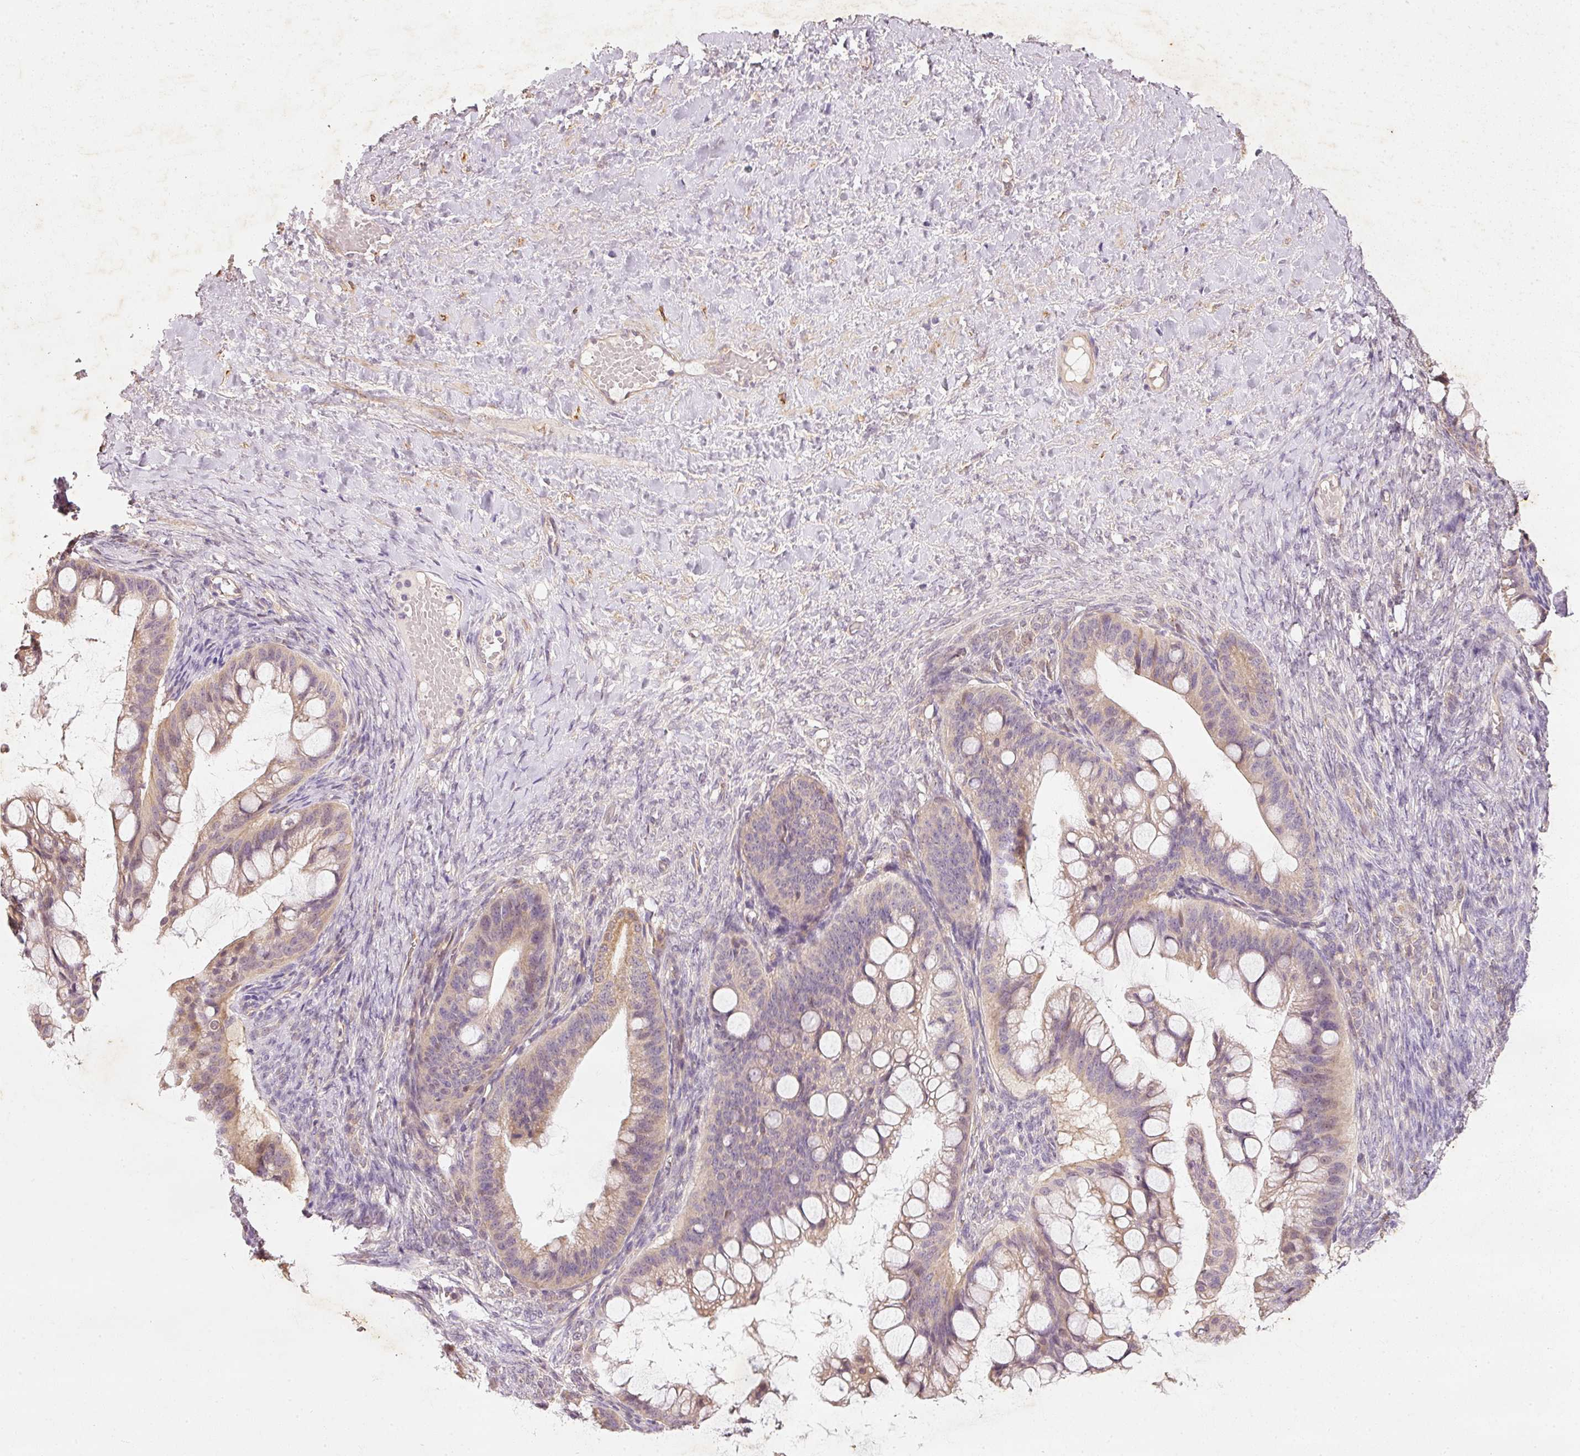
{"staining": {"intensity": "weak", "quantity": ">75%", "location": "cytoplasmic/membranous"}, "tissue": "ovarian cancer", "cell_type": "Tumor cells", "image_type": "cancer", "snomed": [{"axis": "morphology", "description": "Cystadenocarcinoma, mucinous, NOS"}, {"axis": "topography", "description": "Ovary"}], "caption": "Immunohistochemistry (IHC) (DAB (3,3'-diaminobenzidine)) staining of mucinous cystadenocarcinoma (ovarian) reveals weak cytoplasmic/membranous protein staining in about >75% of tumor cells.", "gene": "RGL2", "patient": {"sex": "female", "age": 73}}